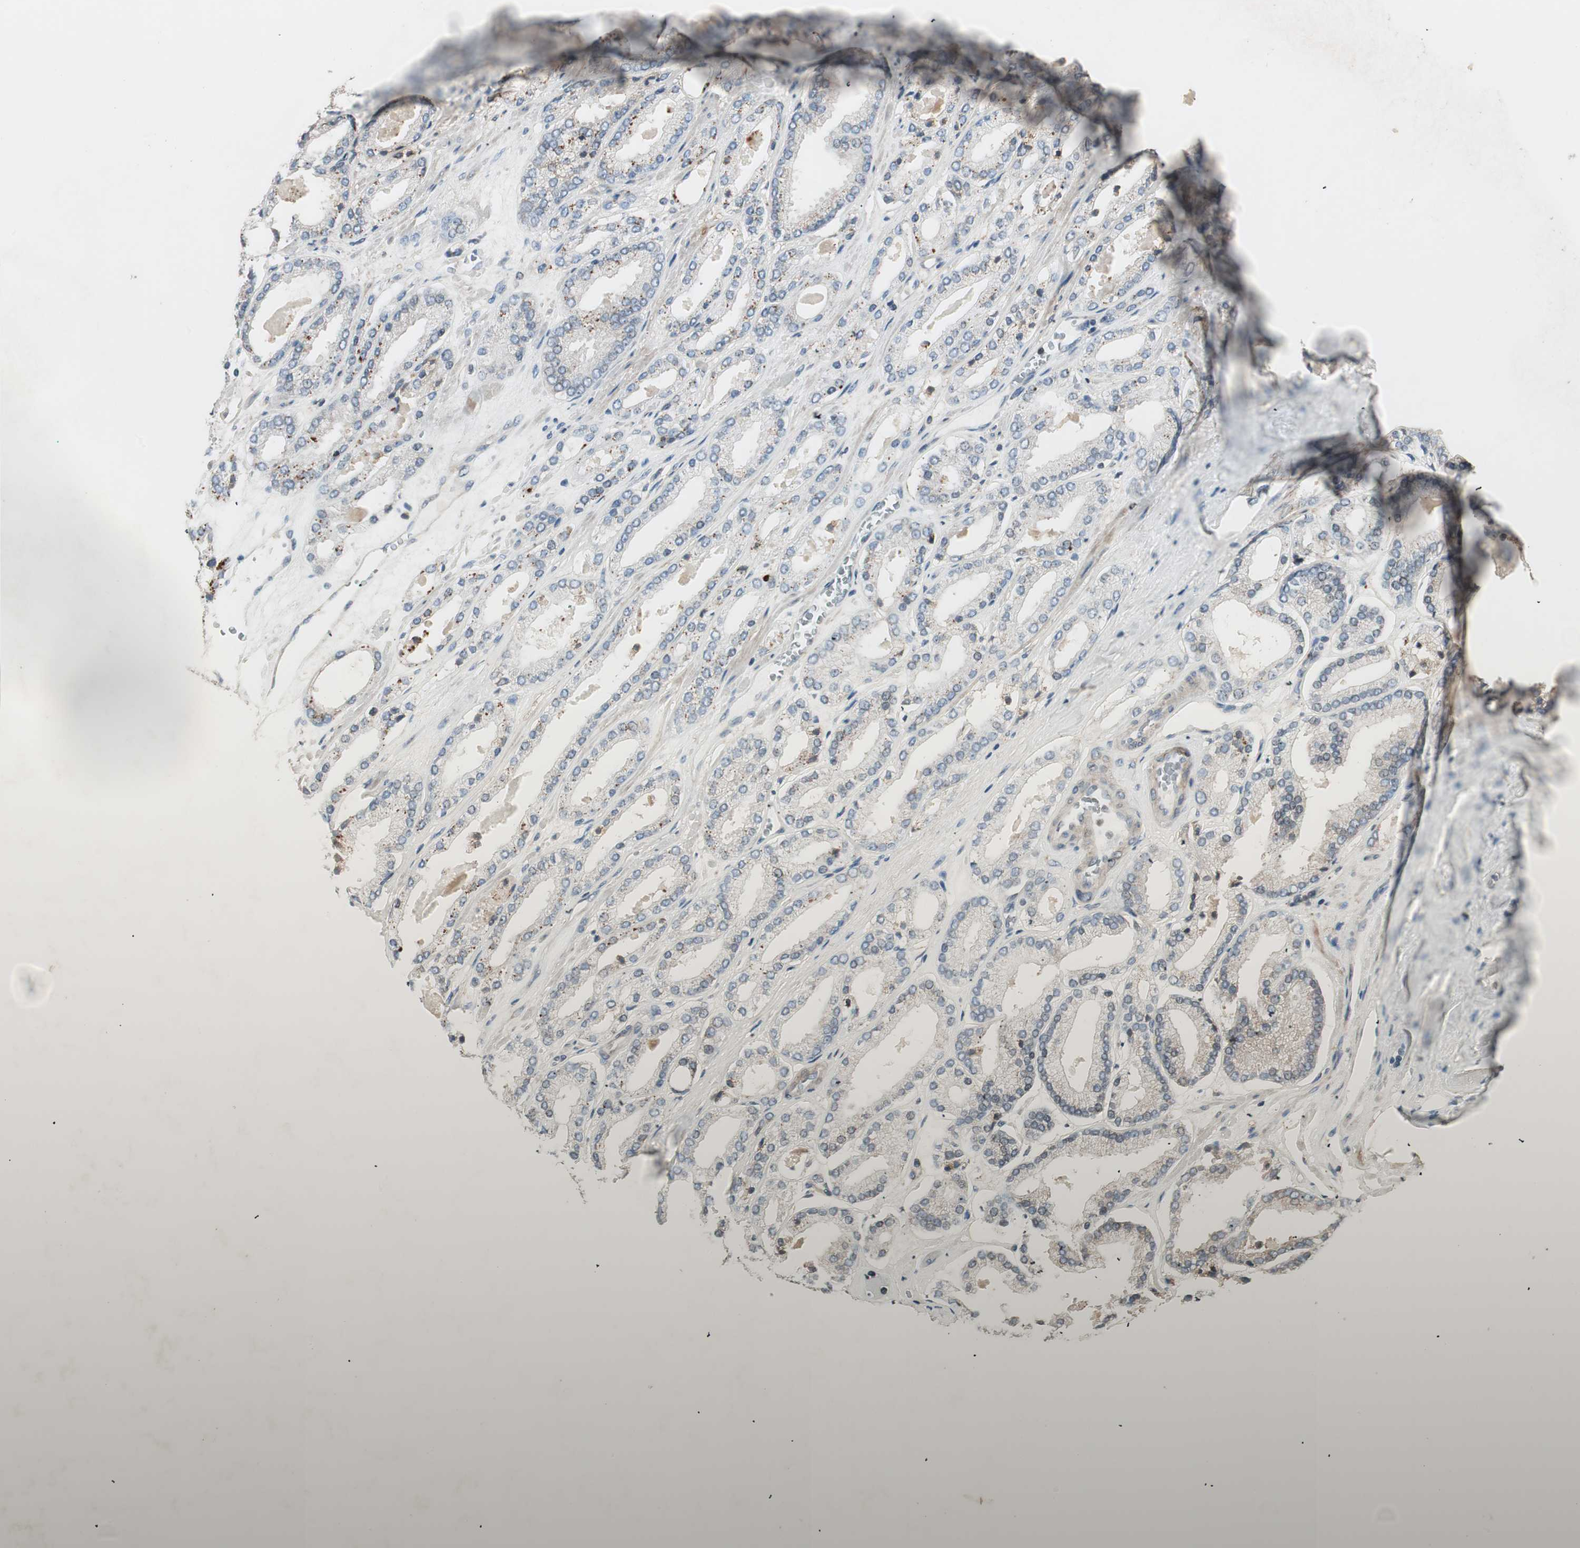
{"staining": {"intensity": "moderate", "quantity": "25%-75%", "location": "cytoplasmic/membranous"}, "tissue": "prostate cancer", "cell_type": "Tumor cells", "image_type": "cancer", "snomed": [{"axis": "morphology", "description": "Adenocarcinoma, Low grade"}, {"axis": "topography", "description": "Prostate"}], "caption": "Moderate cytoplasmic/membranous staining is appreciated in approximately 25%-75% of tumor cells in prostate low-grade adenocarcinoma.", "gene": "SFRP1", "patient": {"sex": "male", "age": 59}}